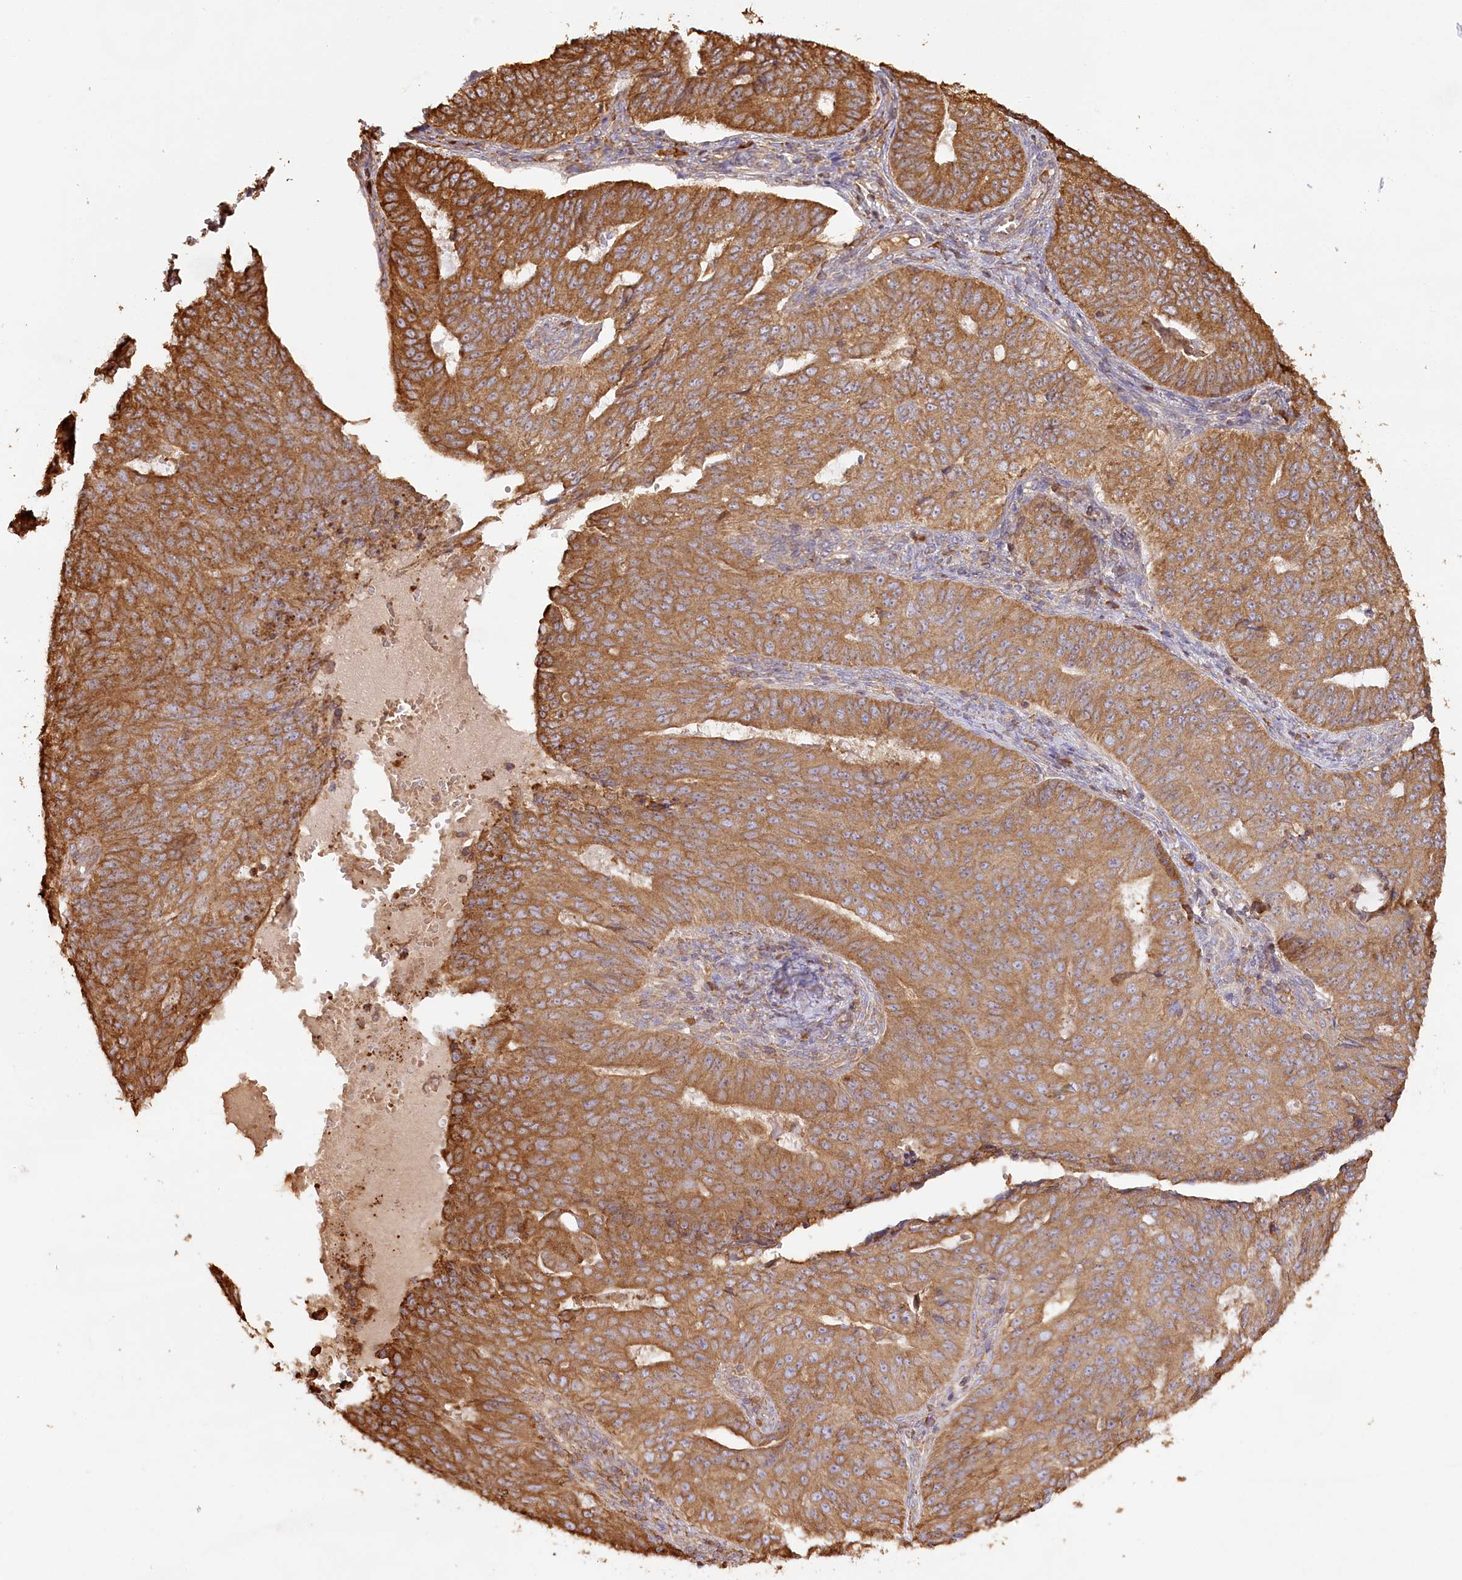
{"staining": {"intensity": "strong", "quantity": ">75%", "location": "cytoplasmic/membranous"}, "tissue": "endometrial cancer", "cell_type": "Tumor cells", "image_type": "cancer", "snomed": [{"axis": "morphology", "description": "Adenocarcinoma, NOS"}, {"axis": "topography", "description": "Endometrium"}], "caption": "Immunohistochemistry (IHC) micrograph of endometrial adenocarcinoma stained for a protein (brown), which exhibits high levels of strong cytoplasmic/membranous expression in approximately >75% of tumor cells.", "gene": "ACAP2", "patient": {"sex": "female", "age": 32}}